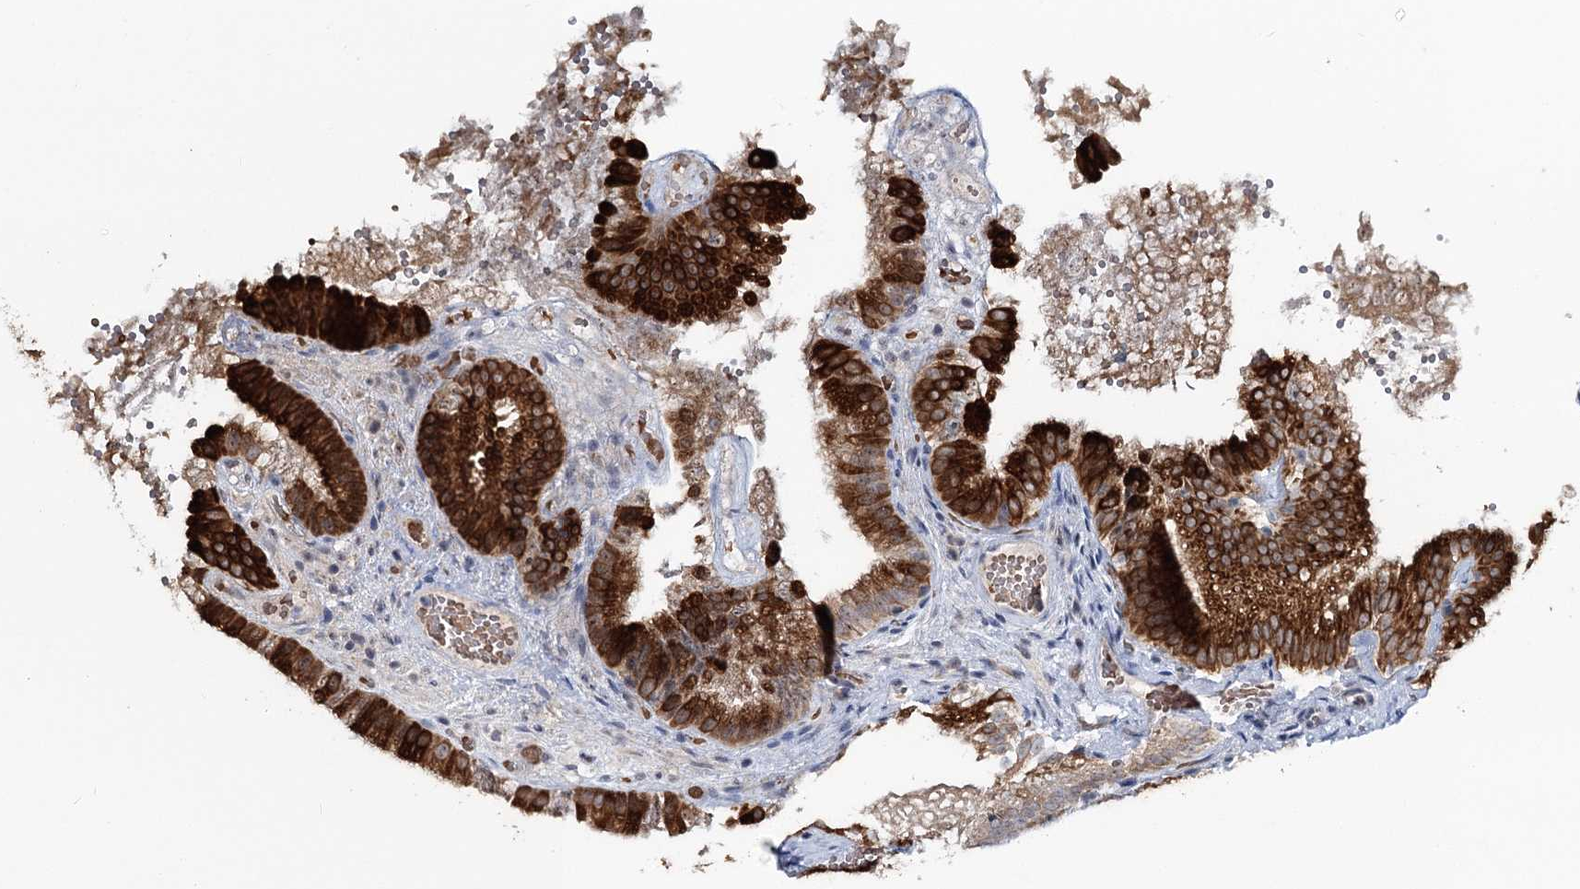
{"staining": {"intensity": "strong", "quantity": ">75%", "location": "cytoplasmic/membranous"}, "tissue": "gallbladder", "cell_type": "Glandular cells", "image_type": "normal", "snomed": [{"axis": "morphology", "description": "Normal tissue, NOS"}, {"axis": "topography", "description": "Gallbladder"}], "caption": "Immunohistochemistry staining of unremarkable gallbladder, which shows high levels of strong cytoplasmic/membranous positivity in approximately >75% of glandular cells indicating strong cytoplasmic/membranous protein staining. The staining was performed using DAB (3,3'-diaminobenzidine) (brown) for protein detection and nuclei were counterstained in hematoxylin (blue).", "gene": "CIB4", "patient": {"sex": "female", "age": 30}}